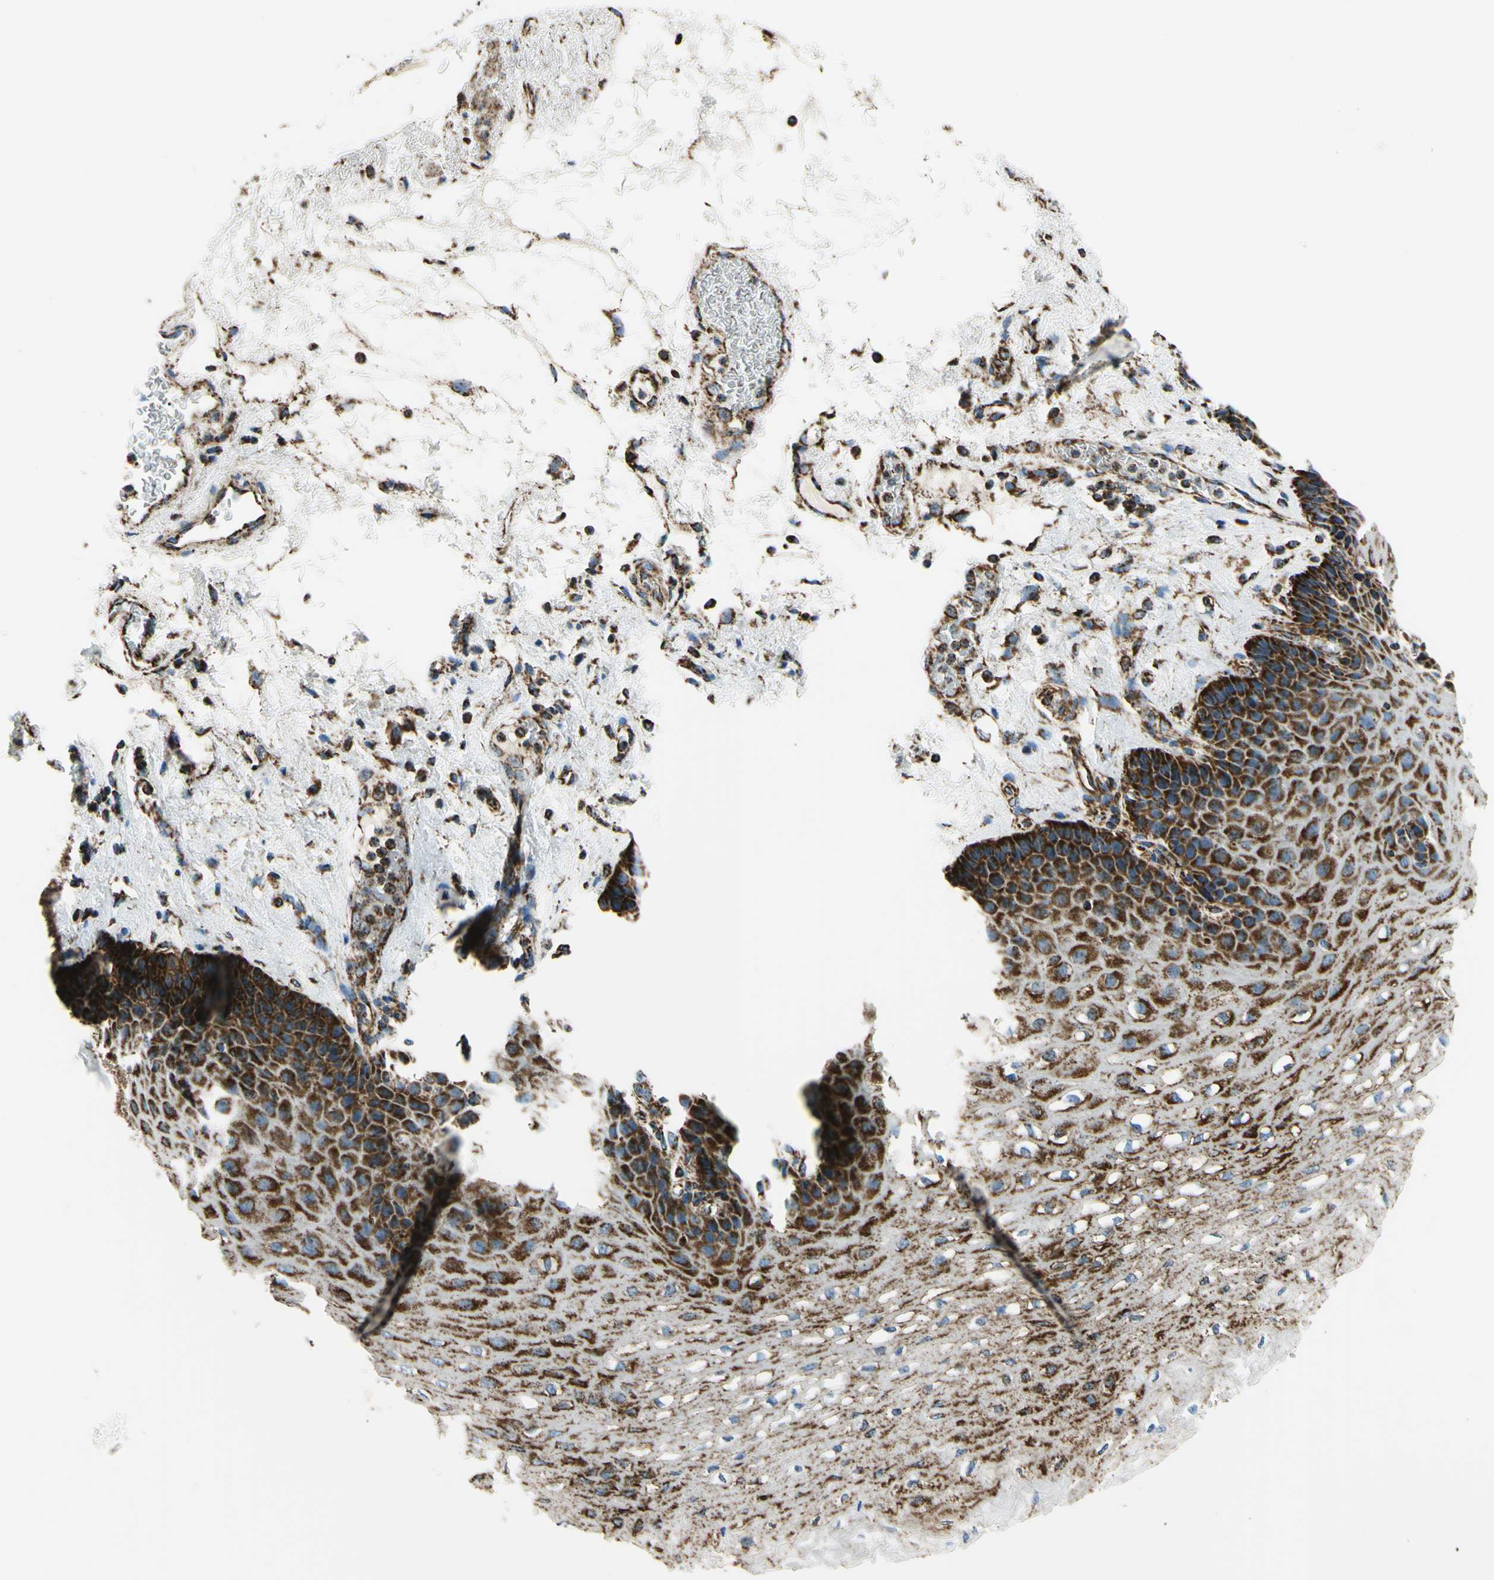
{"staining": {"intensity": "strong", "quantity": ">75%", "location": "cytoplasmic/membranous"}, "tissue": "esophagus", "cell_type": "Squamous epithelial cells", "image_type": "normal", "snomed": [{"axis": "morphology", "description": "Normal tissue, NOS"}, {"axis": "topography", "description": "Esophagus"}], "caption": "Immunohistochemical staining of normal human esophagus displays >75% levels of strong cytoplasmic/membranous protein expression in approximately >75% of squamous epithelial cells. The staining was performed using DAB to visualize the protein expression in brown, while the nuclei were stained in blue with hematoxylin (Magnification: 20x).", "gene": "MAVS", "patient": {"sex": "female", "age": 72}}